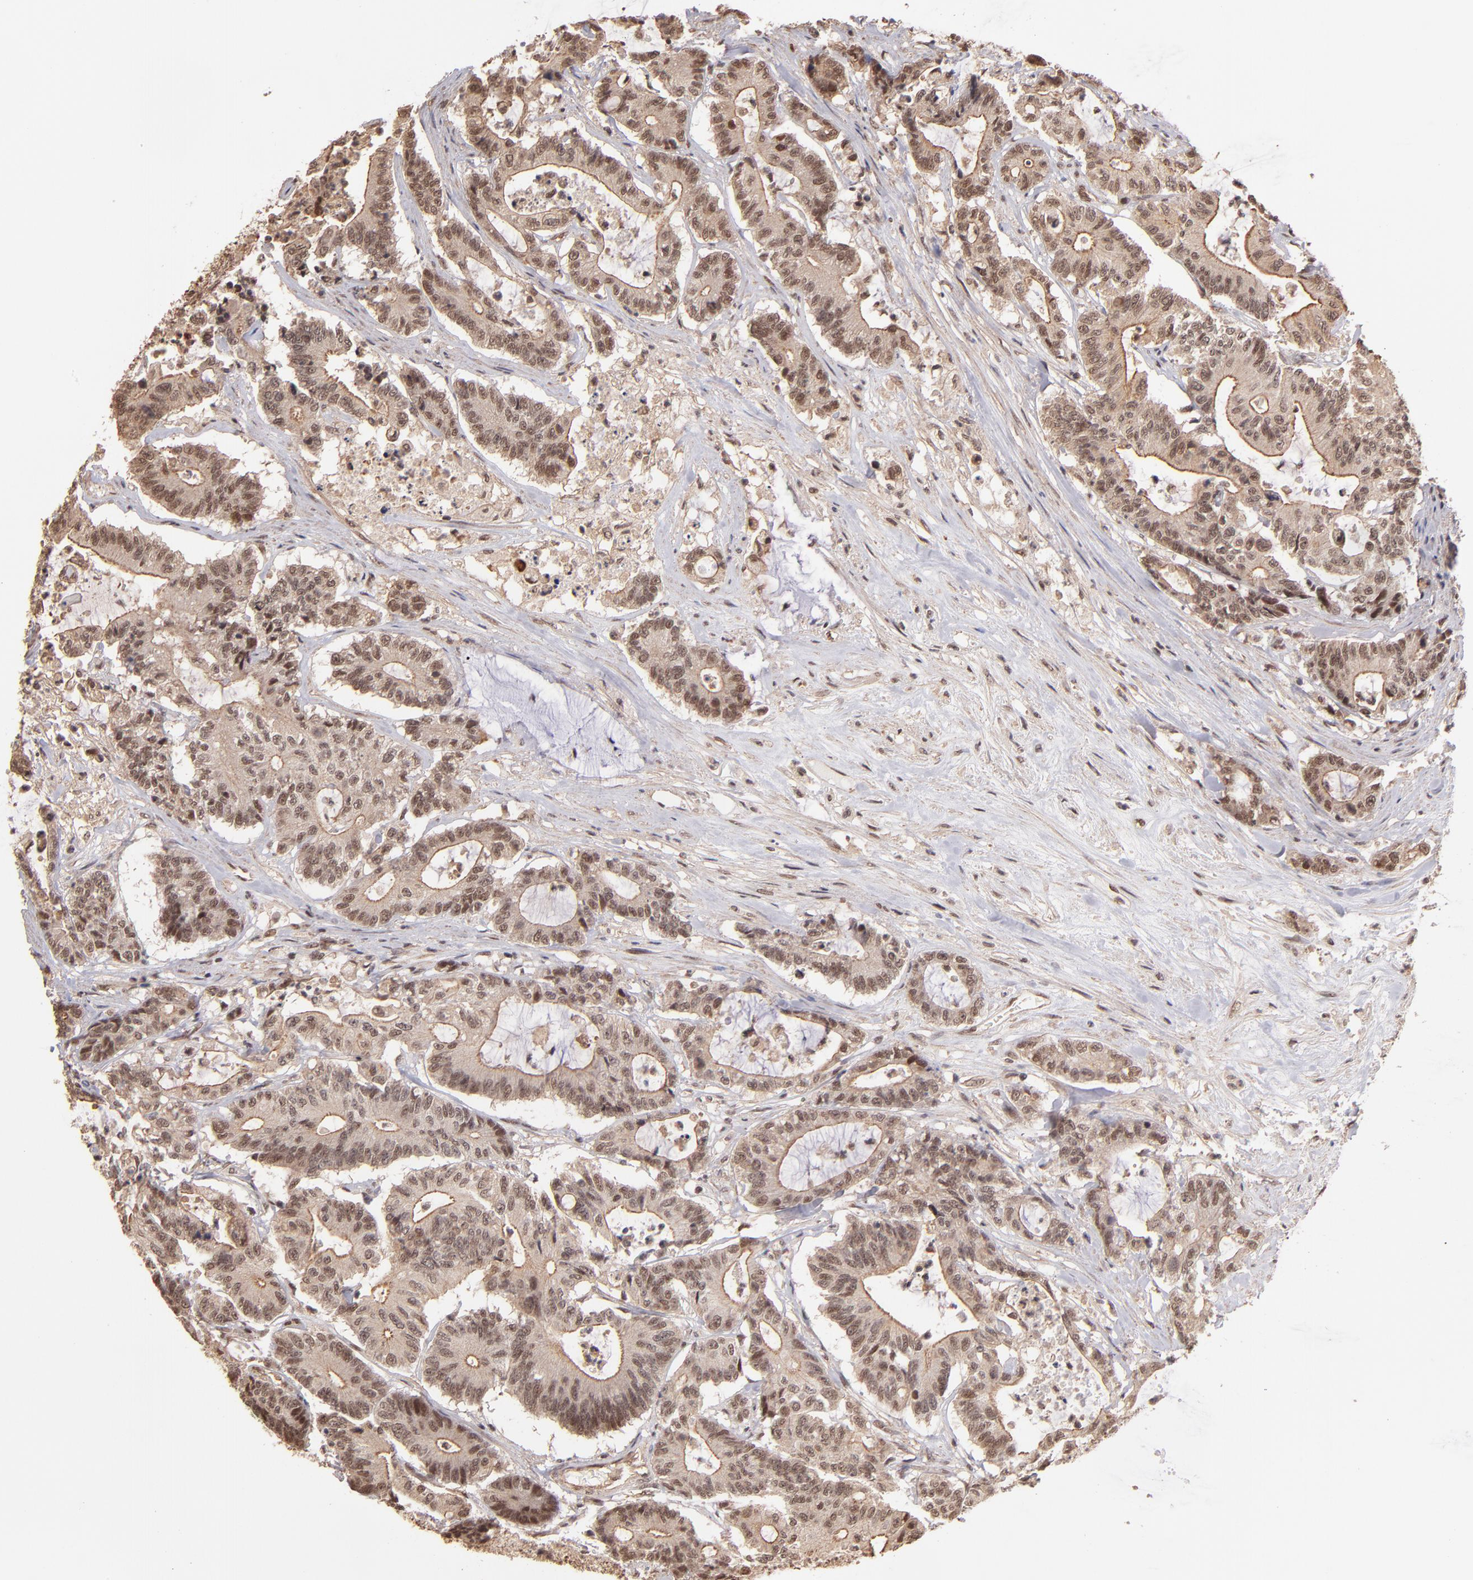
{"staining": {"intensity": "moderate", "quantity": ">75%", "location": "nuclear"}, "tissue": "colorectal cancer", "cell_type": "Tumor cells", "image_type": "cancer", "snomed": [{"axis": "morphology", "description": "Adenocarcinoma, NOS"}, {"axis": "topography", "description": "Colon"}], "caption": "DAB immunohistochemical staining of colorectal adenocarcinoma demonstrates moderate nuclear protein positivity in about >75% of tumor cells. The staining was performed using DAB (3,3'-diaminobenzidine), with brown indicating positive protein expression. Nuclei are stained blue with hematoxylin.", "gene": "TERF2", "patient": {"sex": "female", "age": 84}}